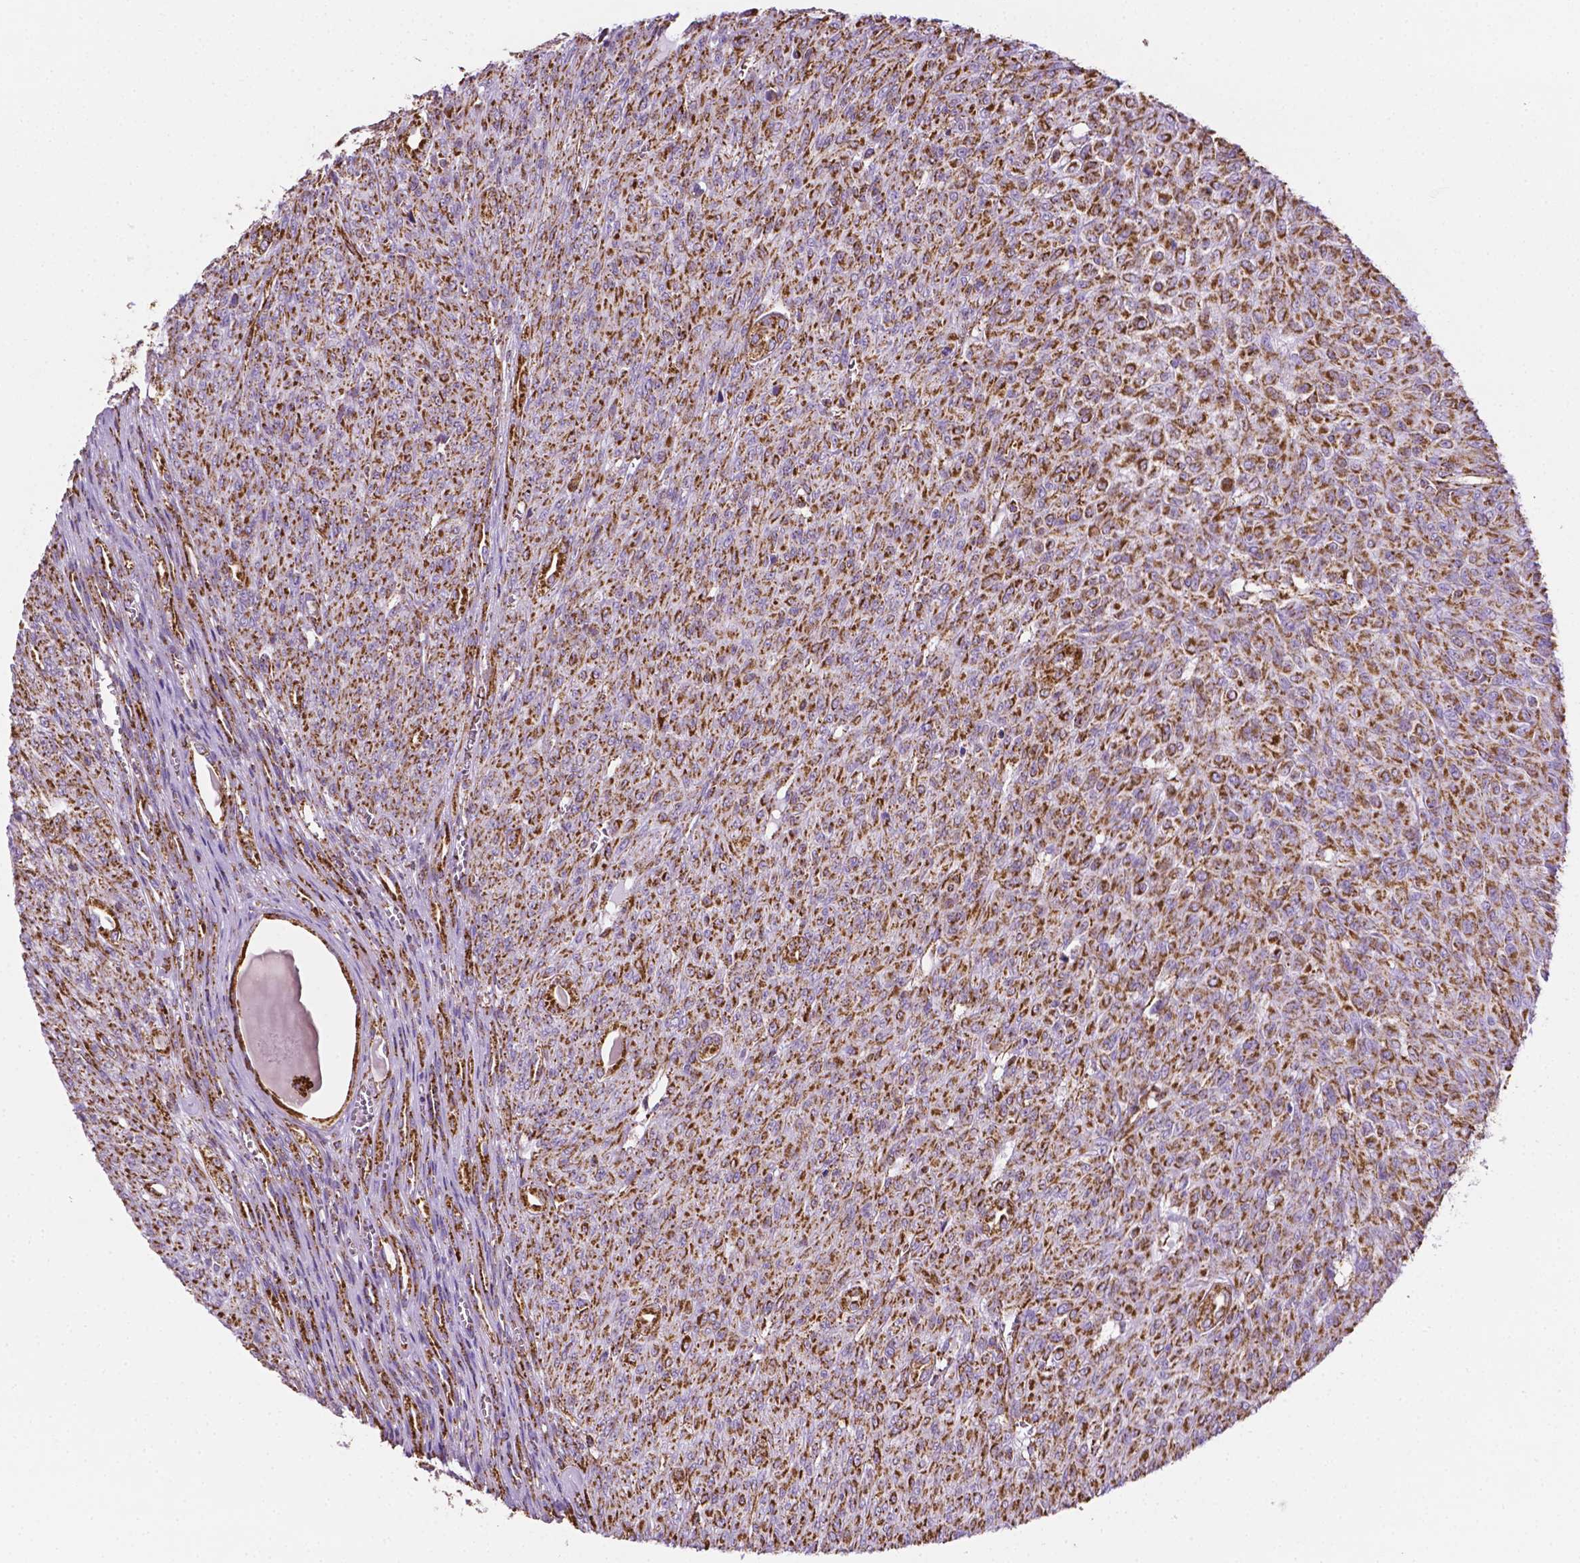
{"staining": {"intensity": "strong", "quantity": ">75%", "location": "cytoplasmic/membranous"}, "tissue": "renal cancer", "cell_type": "Tumor cells", "image_type": "cancer", "snomed": [{"axis": "morphology", "description": "Adenocarcinoma, NOS"}, {"axis": "topography", "description": "Kidney"}], "caption": "IHC (DAB) staining of human renal cancer shows strong cytoplasmic/membranous protein expression in approximately >75% of tumor cells. The staining is performed using DAB brown chromogen to label protein expression. The nuclei are counter-stained blue using hematoxylin.", "gene": "RMDN3", "patient": {"sex": "male", "age": 58}}